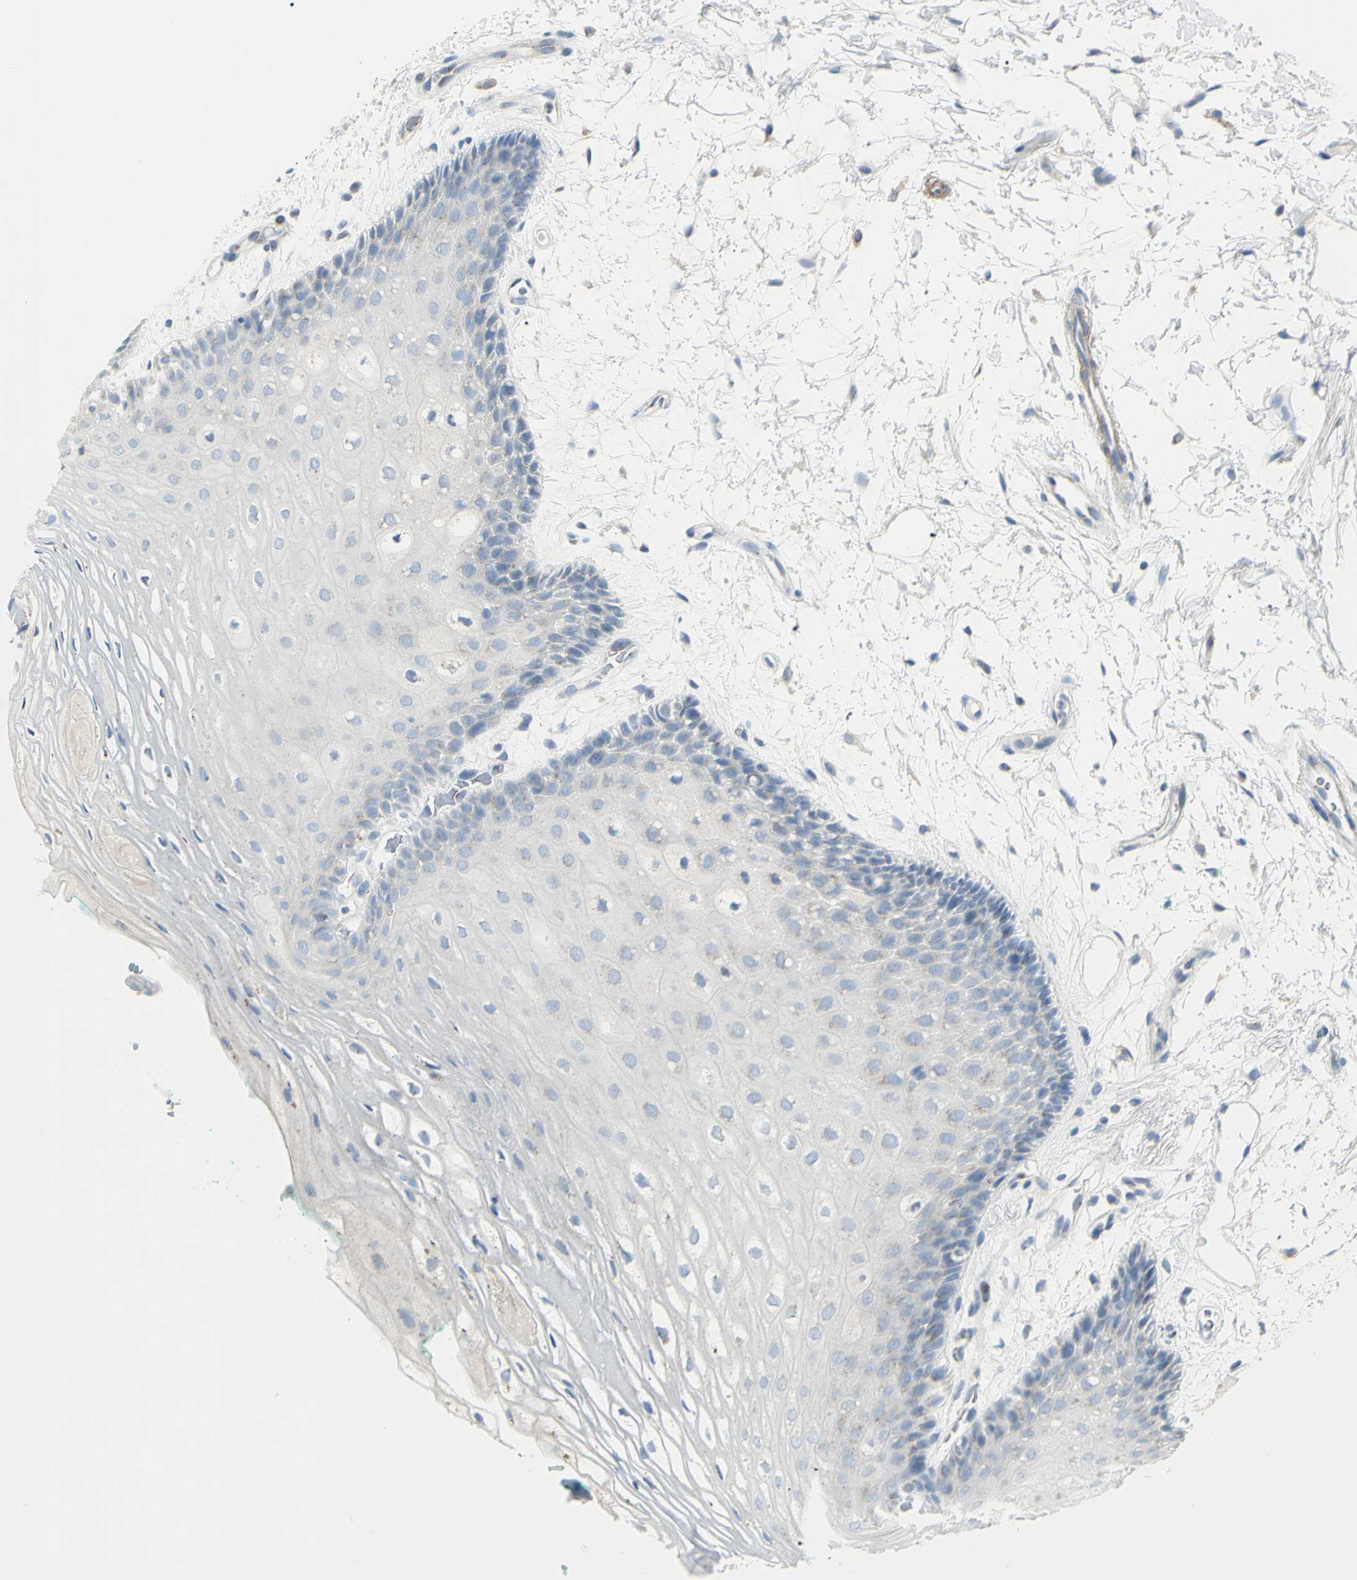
{"staining": {"intensity": "moderate", "quantity": "<25%", "location": "cytoplasmic/membranous"}, "tissue": "oral mucosa", "cell_type": "Squamous epithelial cells", "image_type": "normal", "snomed": [{"axis": "morphology", "description": "Normal tissue, NOS"}, {"axis": "topography", "description": "Skeletal muscle"}, {"axis": "topography", "description": "Oral tissue"}, {"axis": "topography", "description": "Peripheral nerve tissue"}], "caption": "Immunohistochemical staining of benign oral mucosa displays low levels of moderate cytoplasmic/membranous staining in approximately <25% of squamous epithelial cells. The staining was performed using DAB, with brown indicating positive protein expression. Nuclei are stained blue with hematoxylin.", "gene": "B4GALT3", "patient": {"sex": "female", "age": 84}}